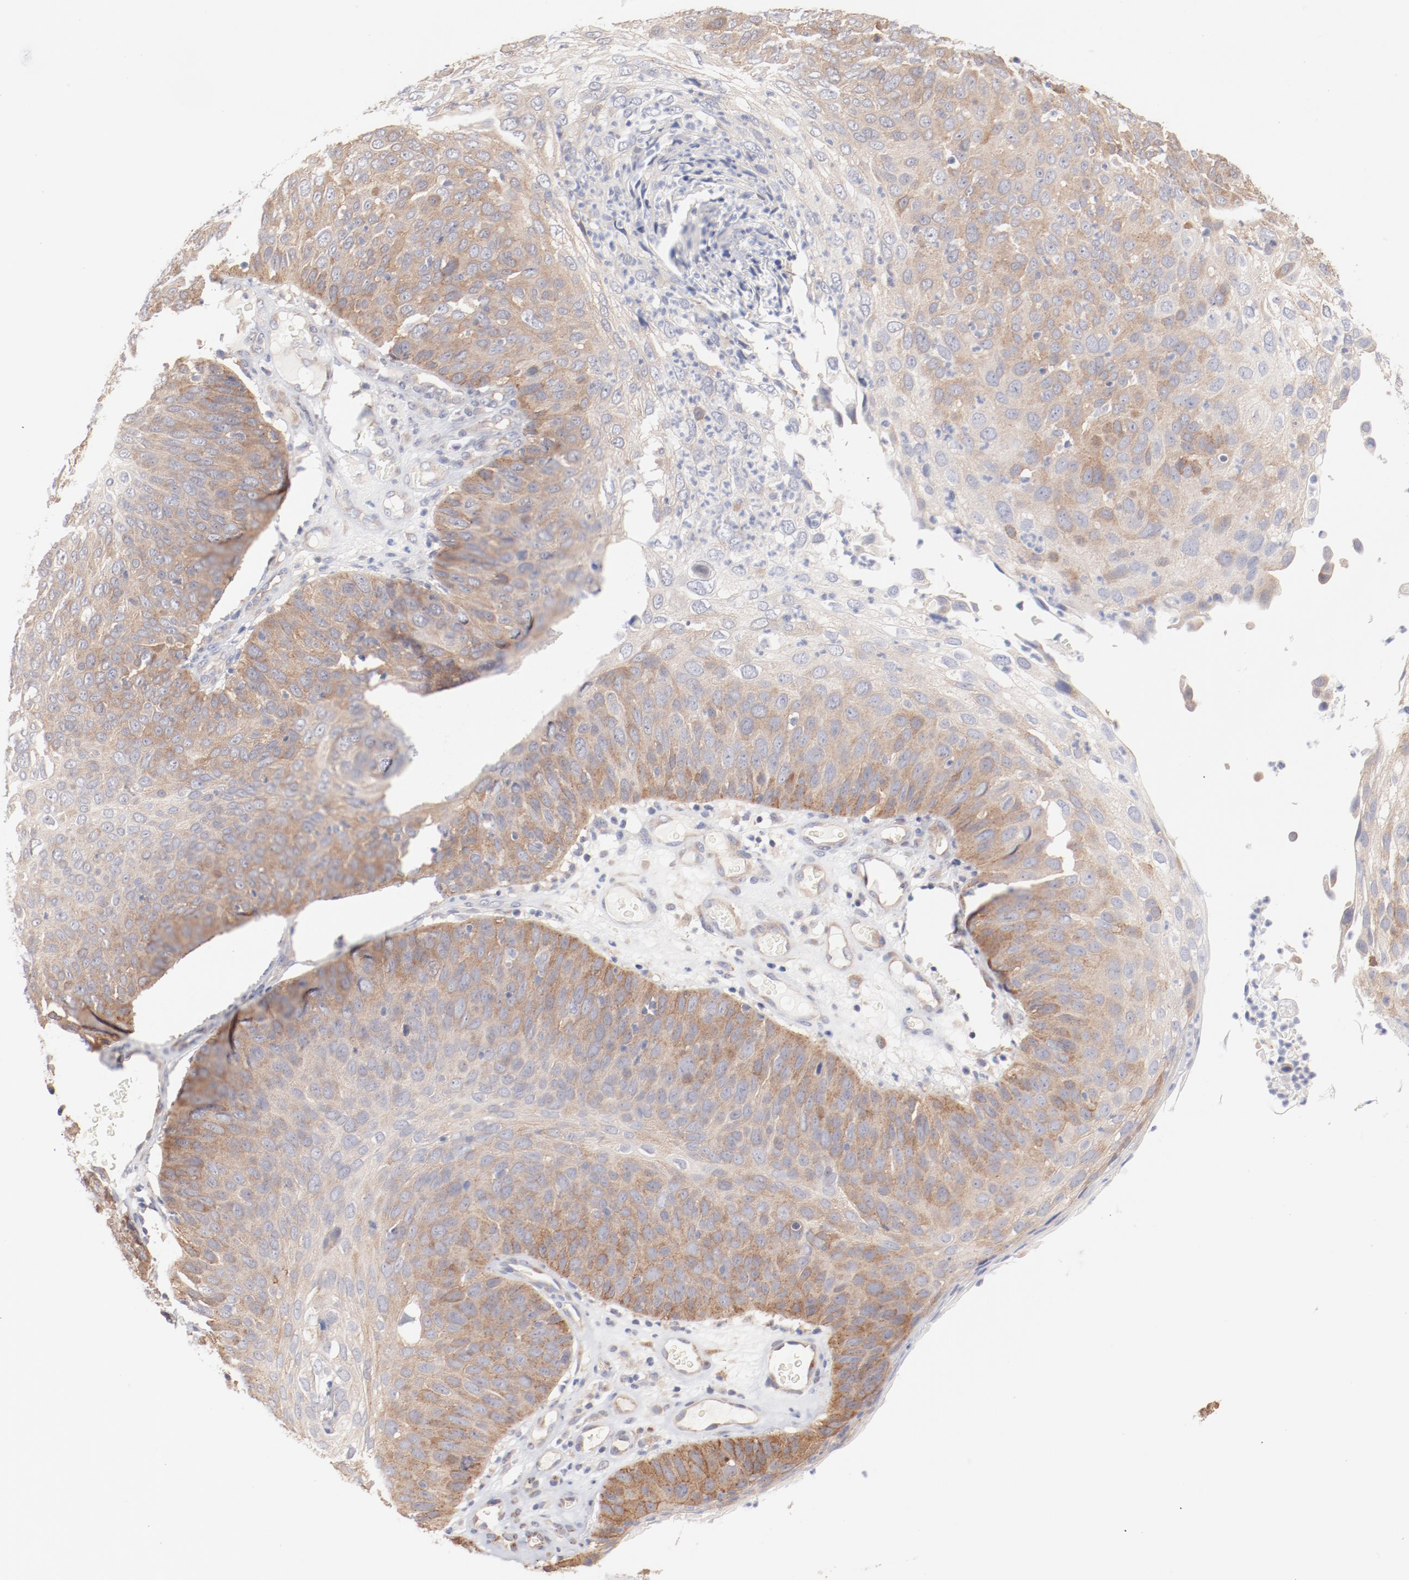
{"staining": {"intensity": "weak", "quantity": ">75%", "location": "cytoplasmic/membranous"}, "tissue": "skin cancer", "cell_type": "Tumor cells", "image_type": "cancer", "snomed": [{"axis": "morphology", "description": "Squamous cell carcinoma, NOS"}, {"axis": "topography", "description": "Skin"}], "caption": "Immunohistochemistry (IHC) image of neoplastic tissue: skin cancer stained using immunohistochemistry demonstrates low levels of weak protein expression localized specifically in the cytoplasmic/membranous of tumor cells, appearing as a cytoplasmic/membranous brown color.", "gene": "SETD3", "patient": {"sex": "male", "age": 87}}